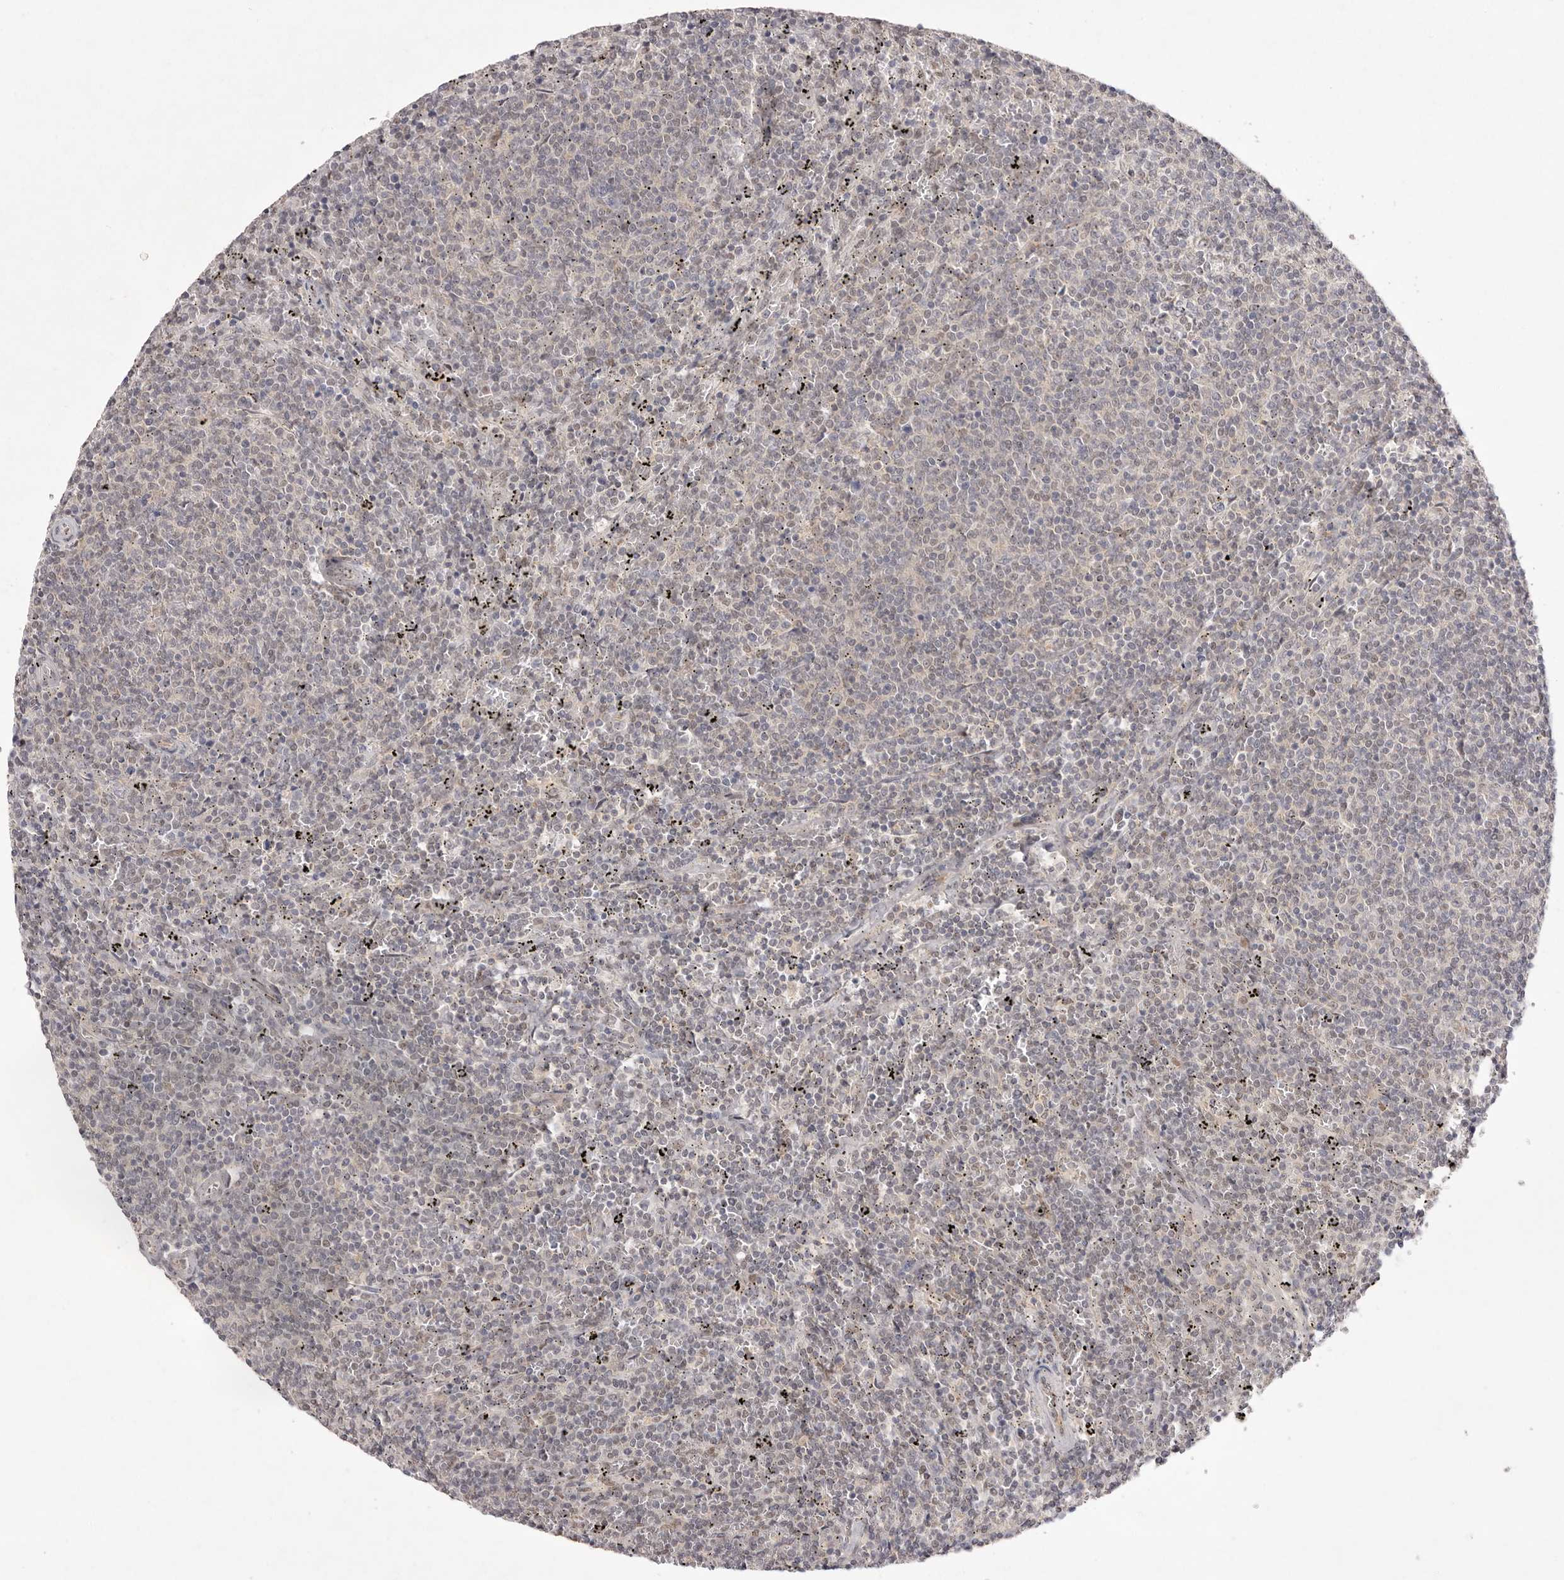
{"staining": {"intensity": "weak", "quantity": "<25%", "location": "nuclear"}, "tissue": "lymphoma", "cell_type": "Tumor cells", "image_type": "cancer", "snomed": [{"axis": "morphology", "description": "Malignant lymphoma, non-Hodgkin's type, Low grade"}, {"axis": "topography", "description": "Spleen"}], "caption": "A high-resolution histopathology image shows immunohistochemistry staining of malignant lymphoma, non-Hodgkin's type (low-grade), which displays no significant staining in tumor cells.", "gene": "TADA1", "patient": {"sex": "female", "age": 50}}